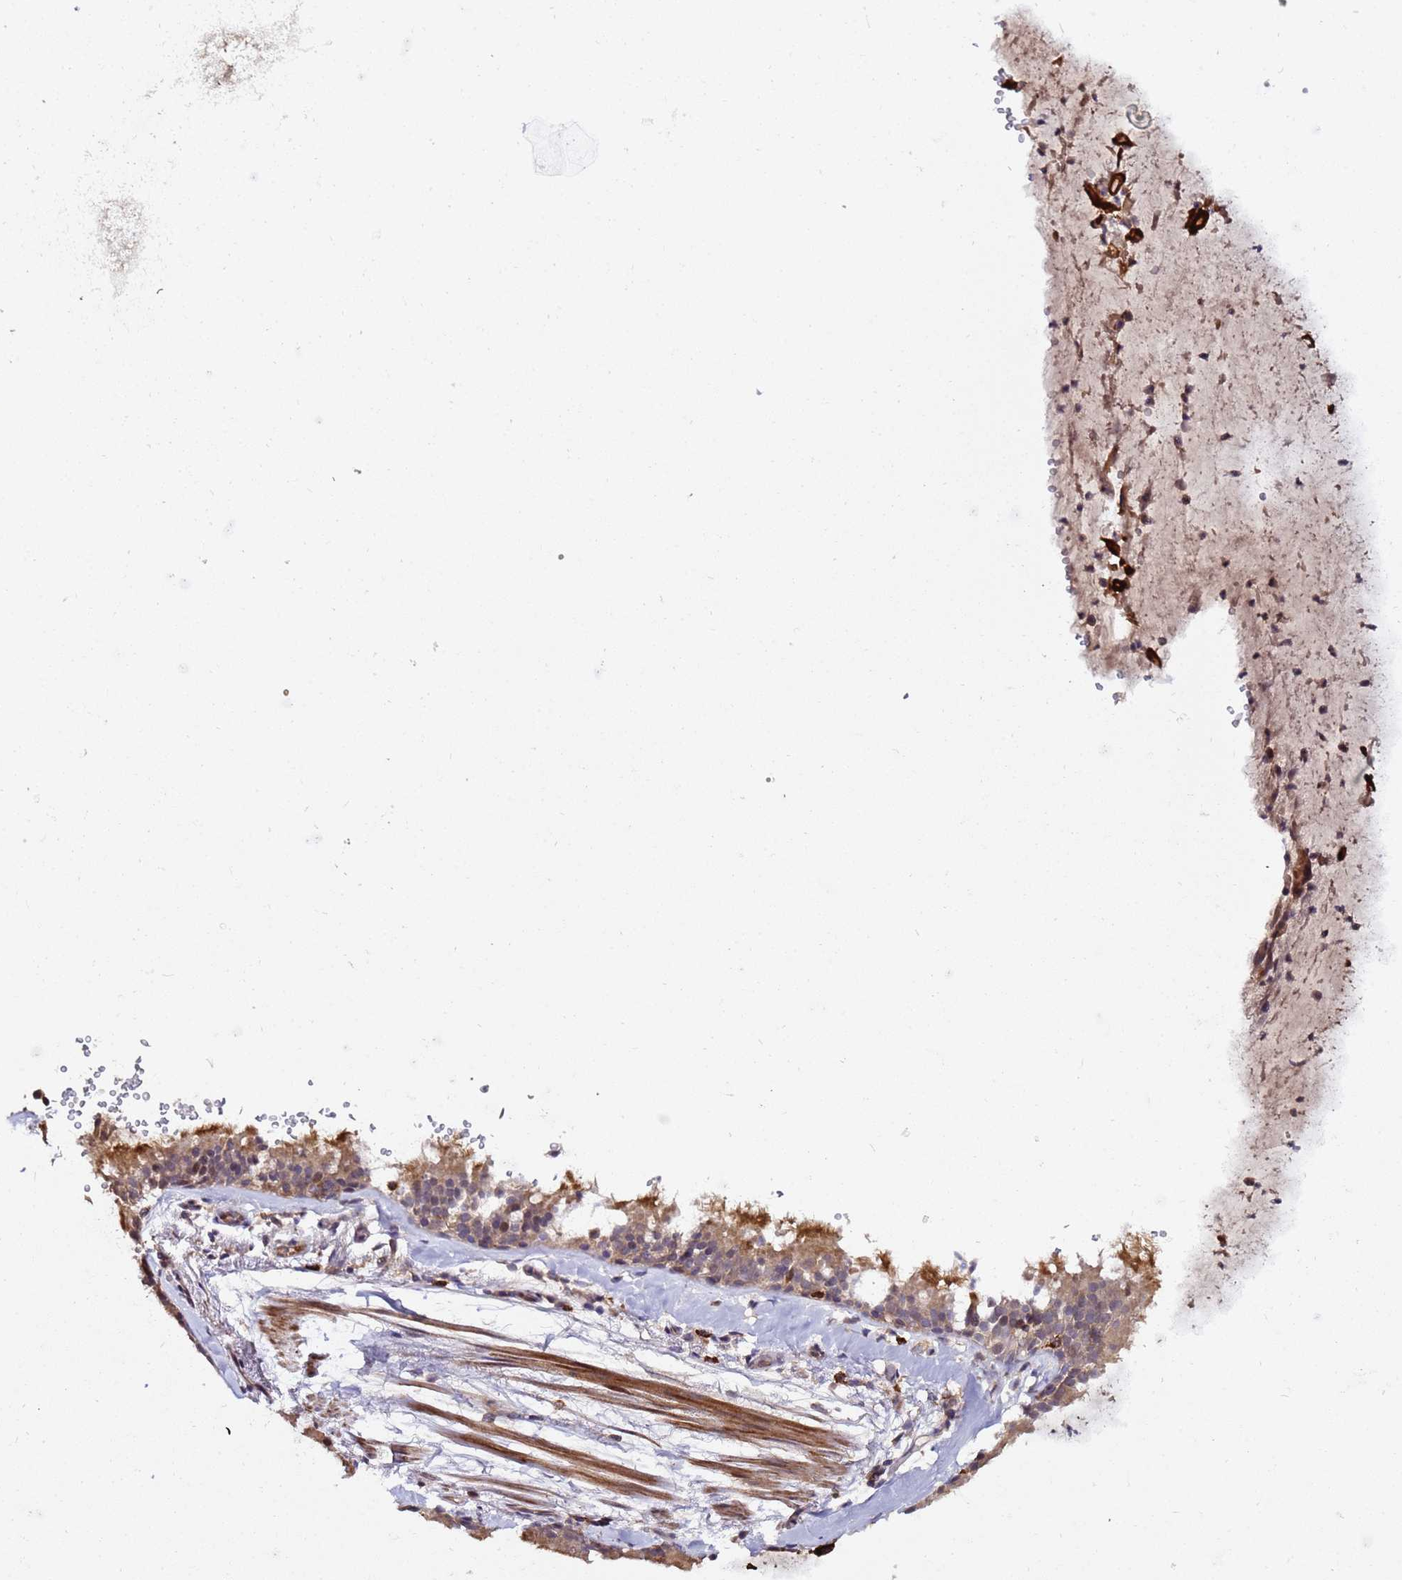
{"staining": {"intensity": "weak", "quantity": "25%-75%", "location": "cytoplasmic/membranous"}, "tissue": "adipose tissue", "cell_type": "Adipocytes", "image_type": "normal", "snomed": [{"axis": "morphology", "description": "Normal tissue, NOS"}, {"axis": "topography", "description": "Lymph node"}, {"axis": "topography", "description": "Cartilage tissue"}, {"axis": "topography", "description": "Bronchus"}], "caption": "IHC photomicrograph of normal human adipose tissue stained for a protein (brown), which displays low levels of weak cytoplasmic/membranous positivity in about 25%-75% of adipocytes.", "gene": "PLXDC2", "patient": {"sex": "male", "age": 63}}